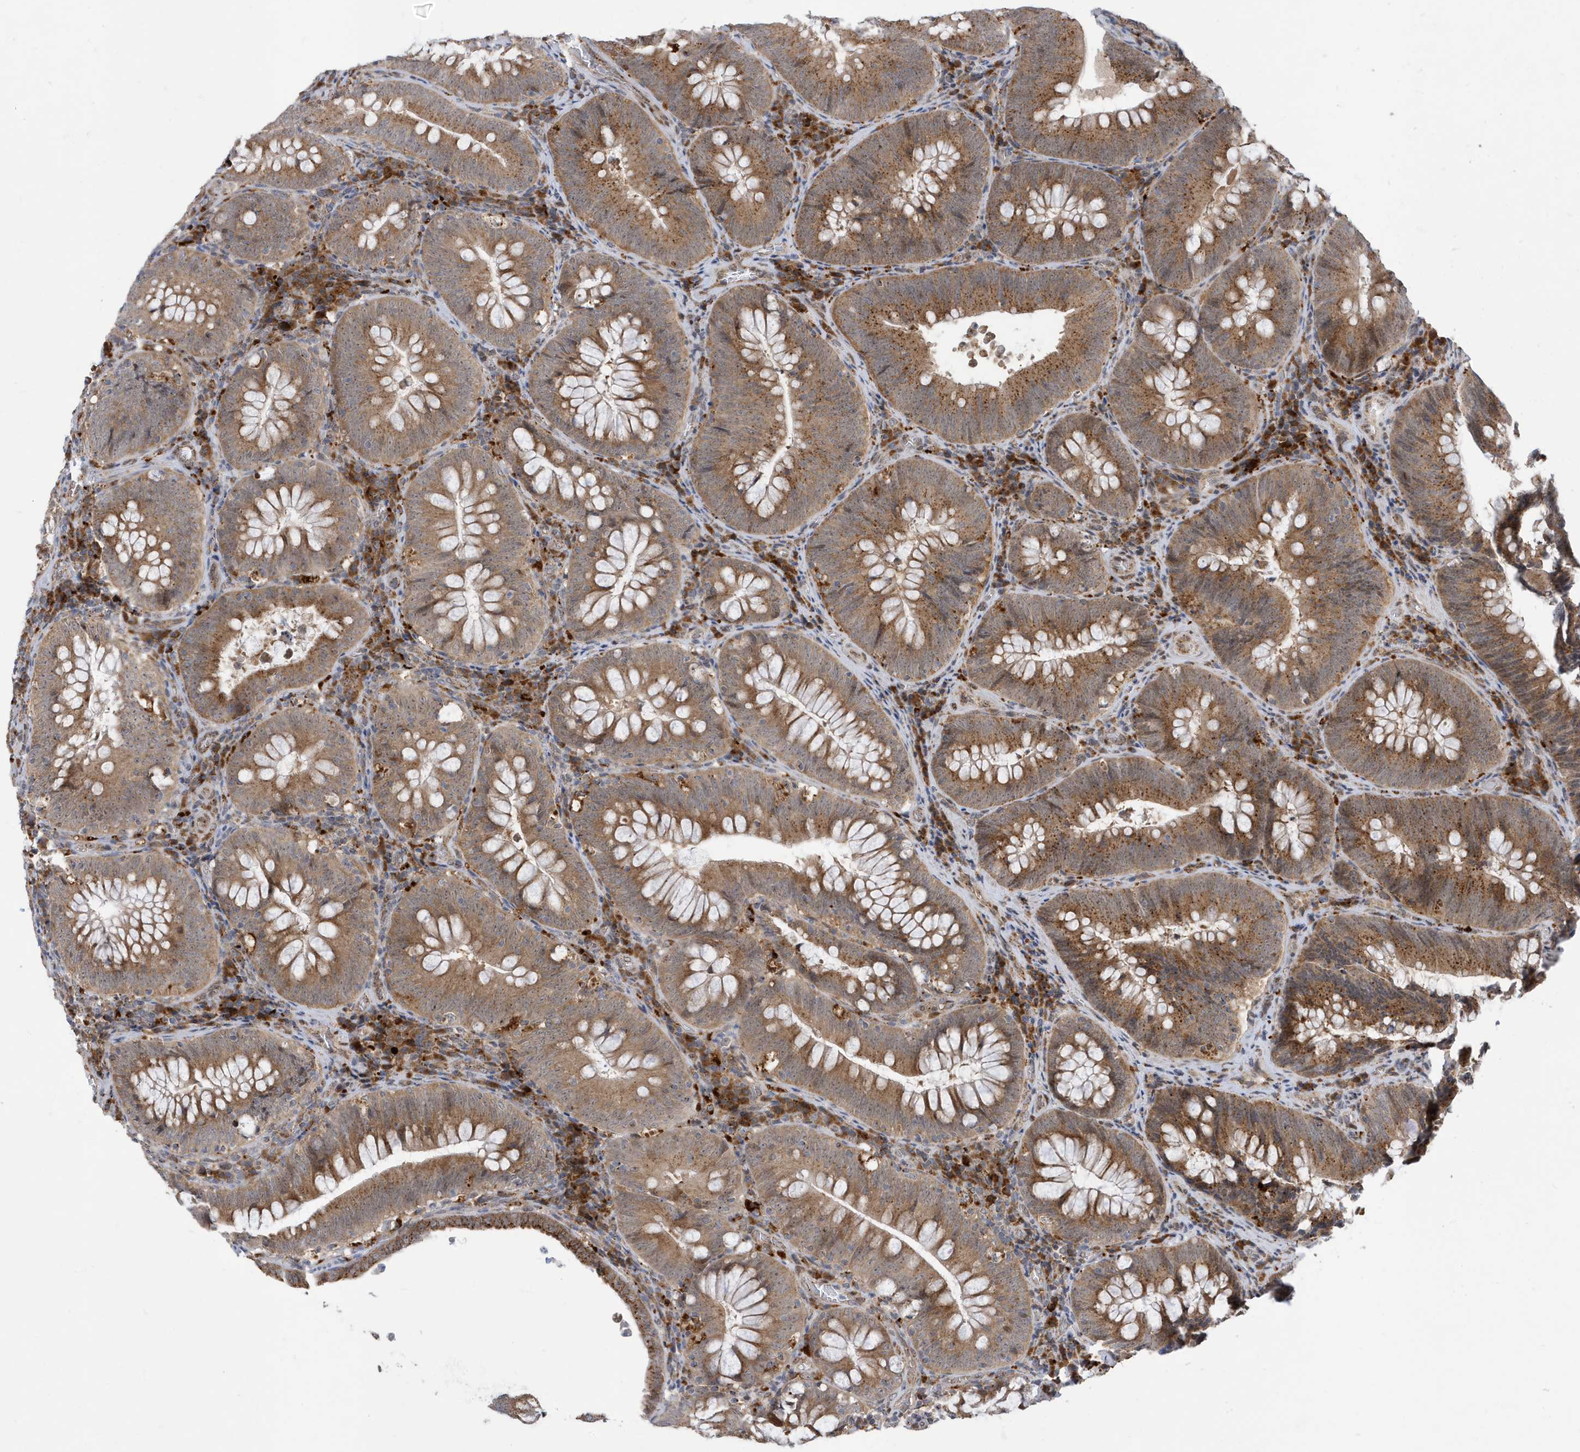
{"staining": {"intensity": "moderate", "quantity": ">75%", "location": "cytoplasmic/membranous"}, "tissue": "colorectal cancer", "cell_type": "Tumor cells", "image_type": "cancer", "snomed": [{"axis": "morphology", "description": "Normal tissue, NOS"}, {"axis": "topography", "description": "Colon"}], "caption": "Protein analysis of colorectal cancer tissue exhibits moderate cytoplasmic/membranous expression in approximately >75% of tumor cells. Immunohistochemistry (ihc) stains the protein in brown and the nuclei are stained blue.", "gene": "ZNF507", "patient": {"sex": "female", "age": 82}}